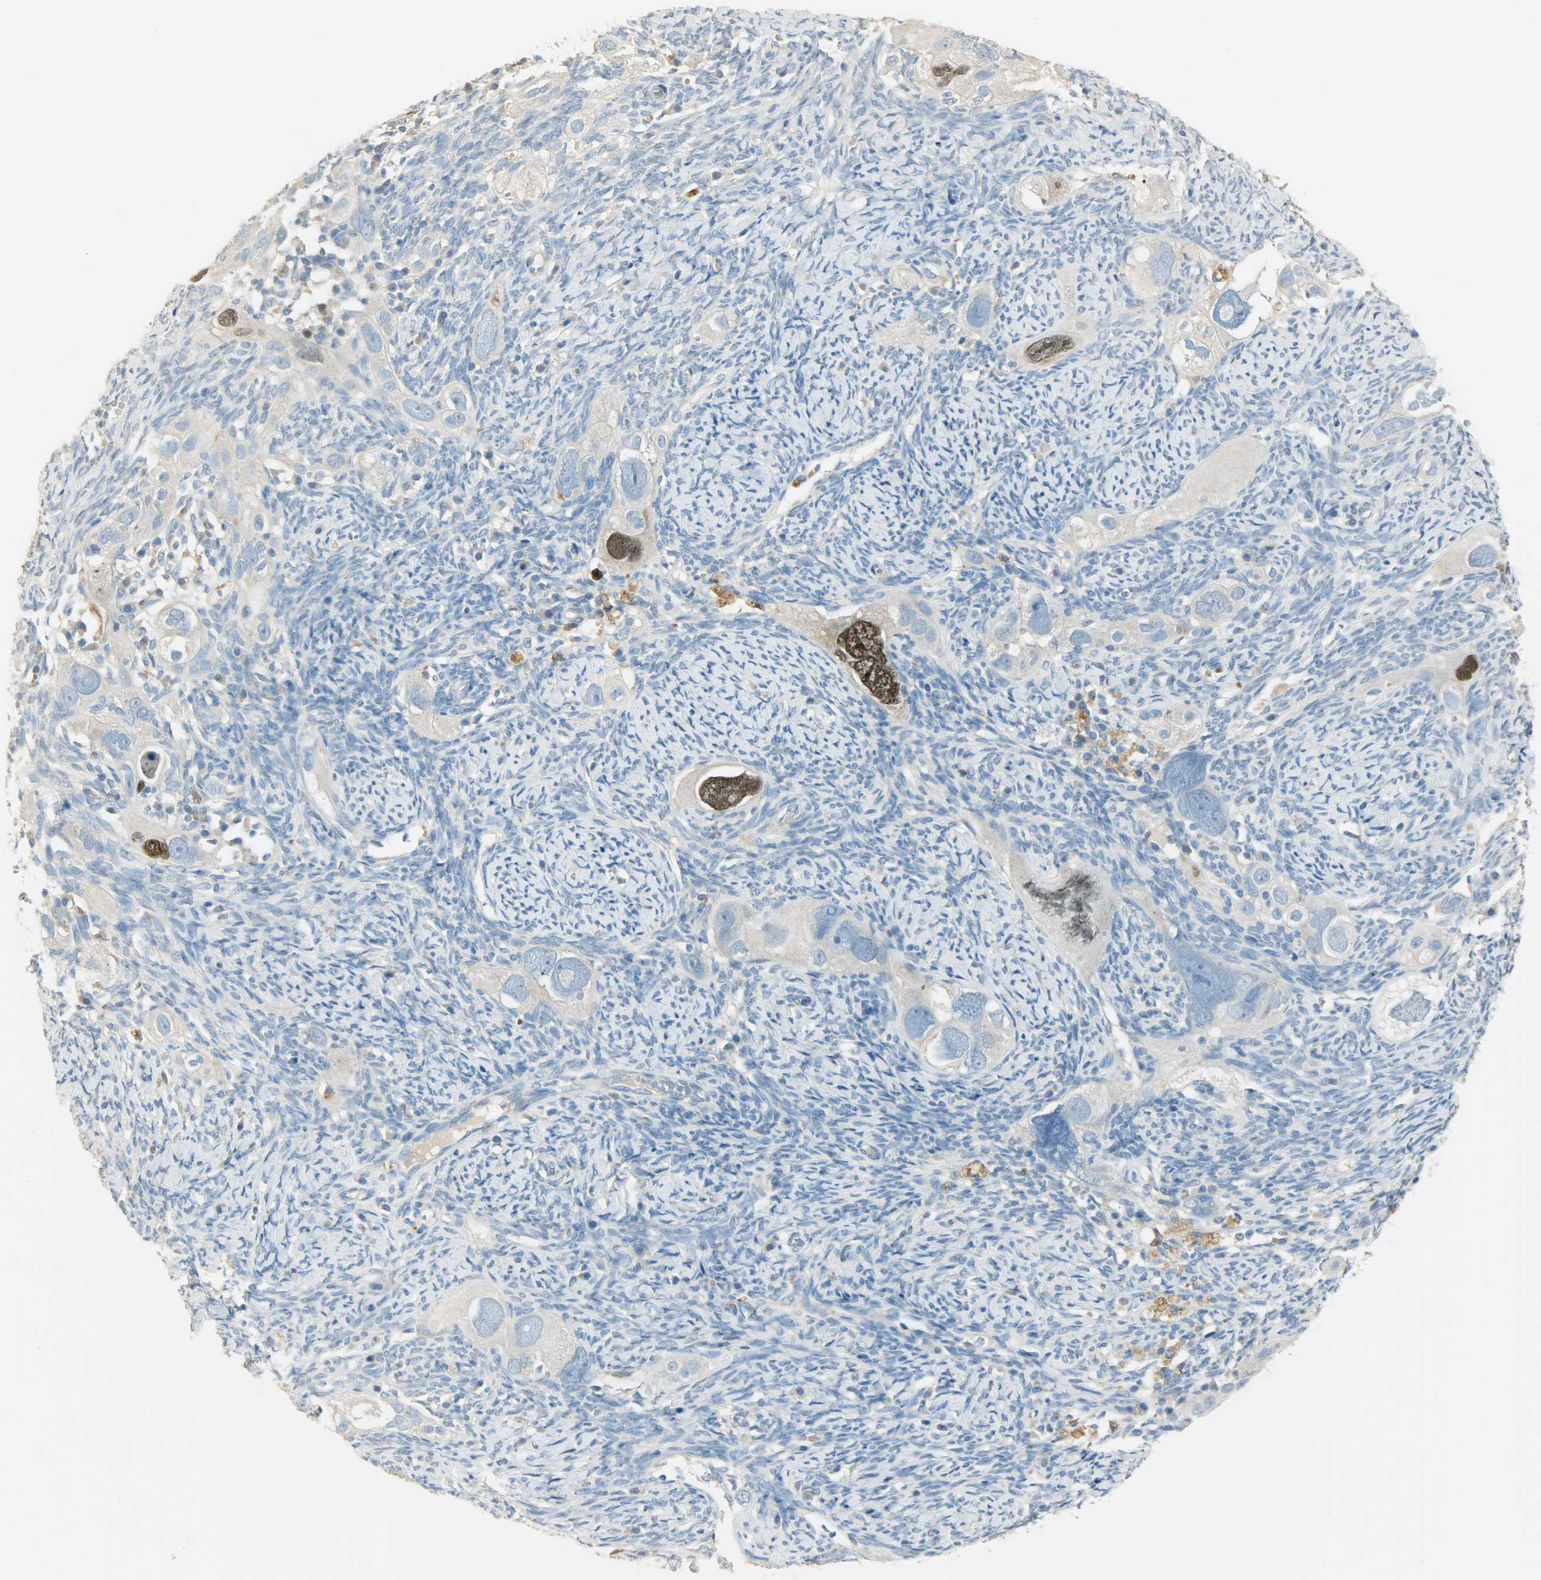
{"staining": {"intensity": "strong", "quantity": "<25%", "location": "nuclear"}, "tissue": "ovarian cancer", "cell_type": "Tumor cells", "image_type": "cancer", "snomed": [{"axis": "morphology", "description": "Normal tissue, NOS"}, {"axis": "morphology", "description": "Cystadenocarcinoma, serous, NOS"}, {"axis": "topography", "description": "Ovary"}], "caption": "Immunohistochemical staining of serous cystadenocarcinoma (ovarian) displays strong nuclear protein expression in about <25% of tumor cells.", "gene": "TPX2", "patient": {"sex": "female", "age": 62}}